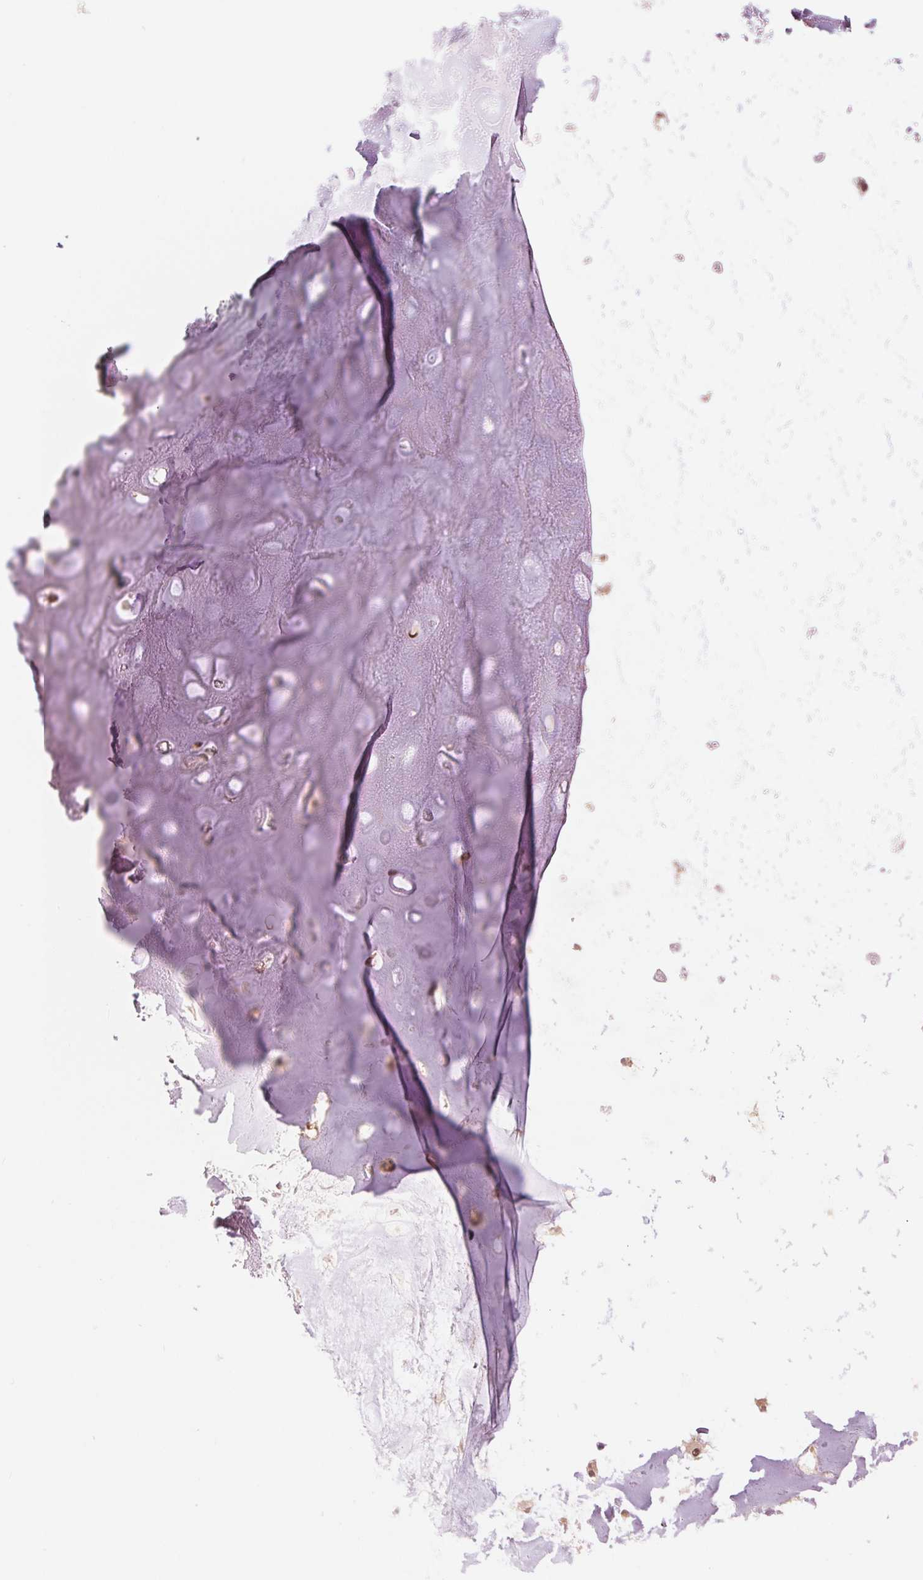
{"staining": {"intensity": "negative", "quantity": "none", "location": "none"}, "tissue": "adipose tissue", "cell_type": "Adipocytes", "image_type": "normal", "snomed": [{"axis": "morphology", "description": "Normal tissue, NOS"}, {"axis": "topography", "description": "Cartilage tissue"}], "caption": "Immunohistochemistry histopathology image of normal human adipose tissue stained for a protein (brown), which shows no staining in adipocytes.", "gene": "ERI3", "patient": {"sex": "male", "age": 57}}